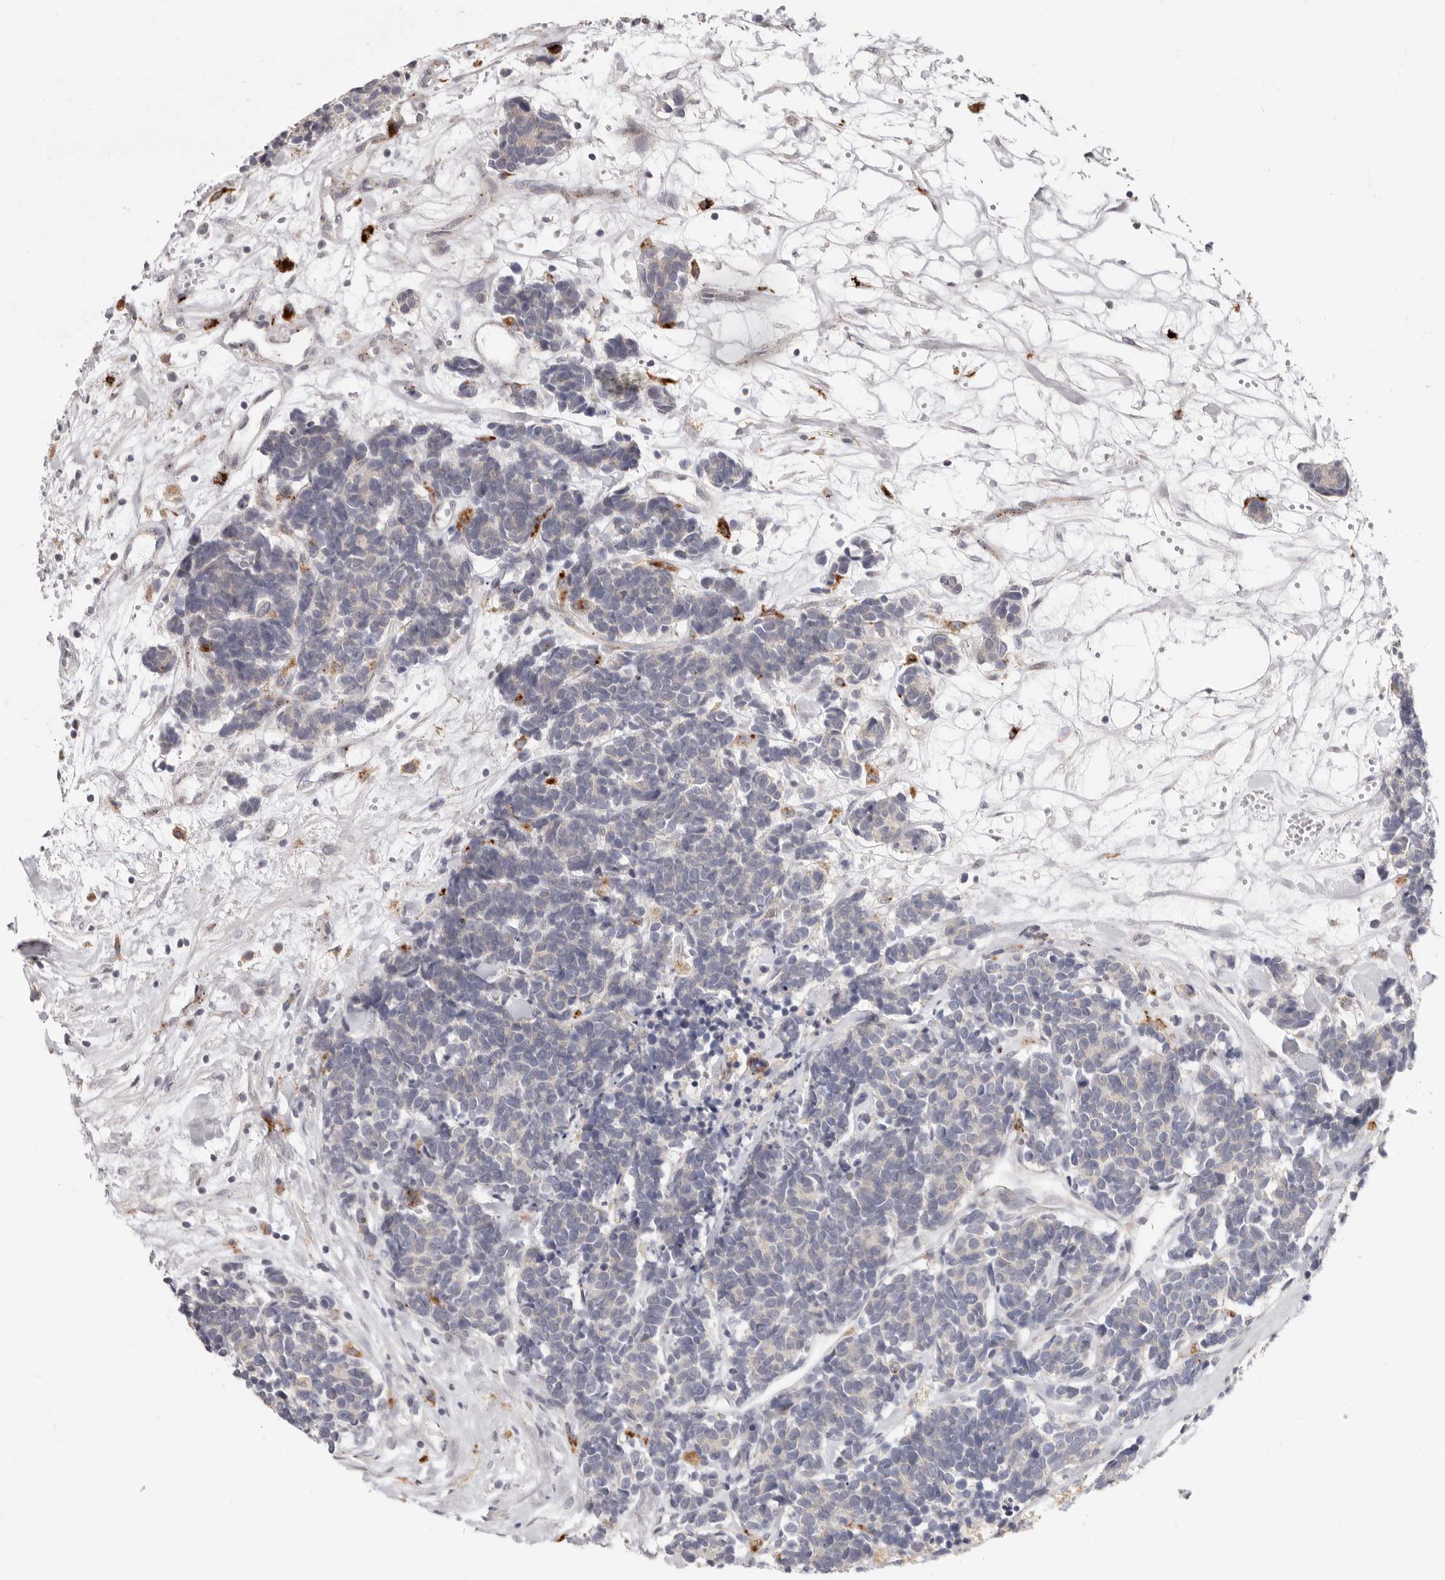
{"staining": {"intensity": "negative", "quantity": "none", "location": "none"}, "tissue": "carcinoid", "cell_type": "Tumor cells", "image_type": "cancer", "snomed": [{"axis": "morphology", "description": "Carcinoma, NOS"}, {"axis": "morphology", "description": "Carcinoid, malignant, NOS"}, {"axis": "topography", "description": "Urinary bladder"}], "caption": "There is no significant expression in tumor cells of malignant carcinoid.", "gene": "TOR3A", "patient": {"sex": "male", "age": 57}}